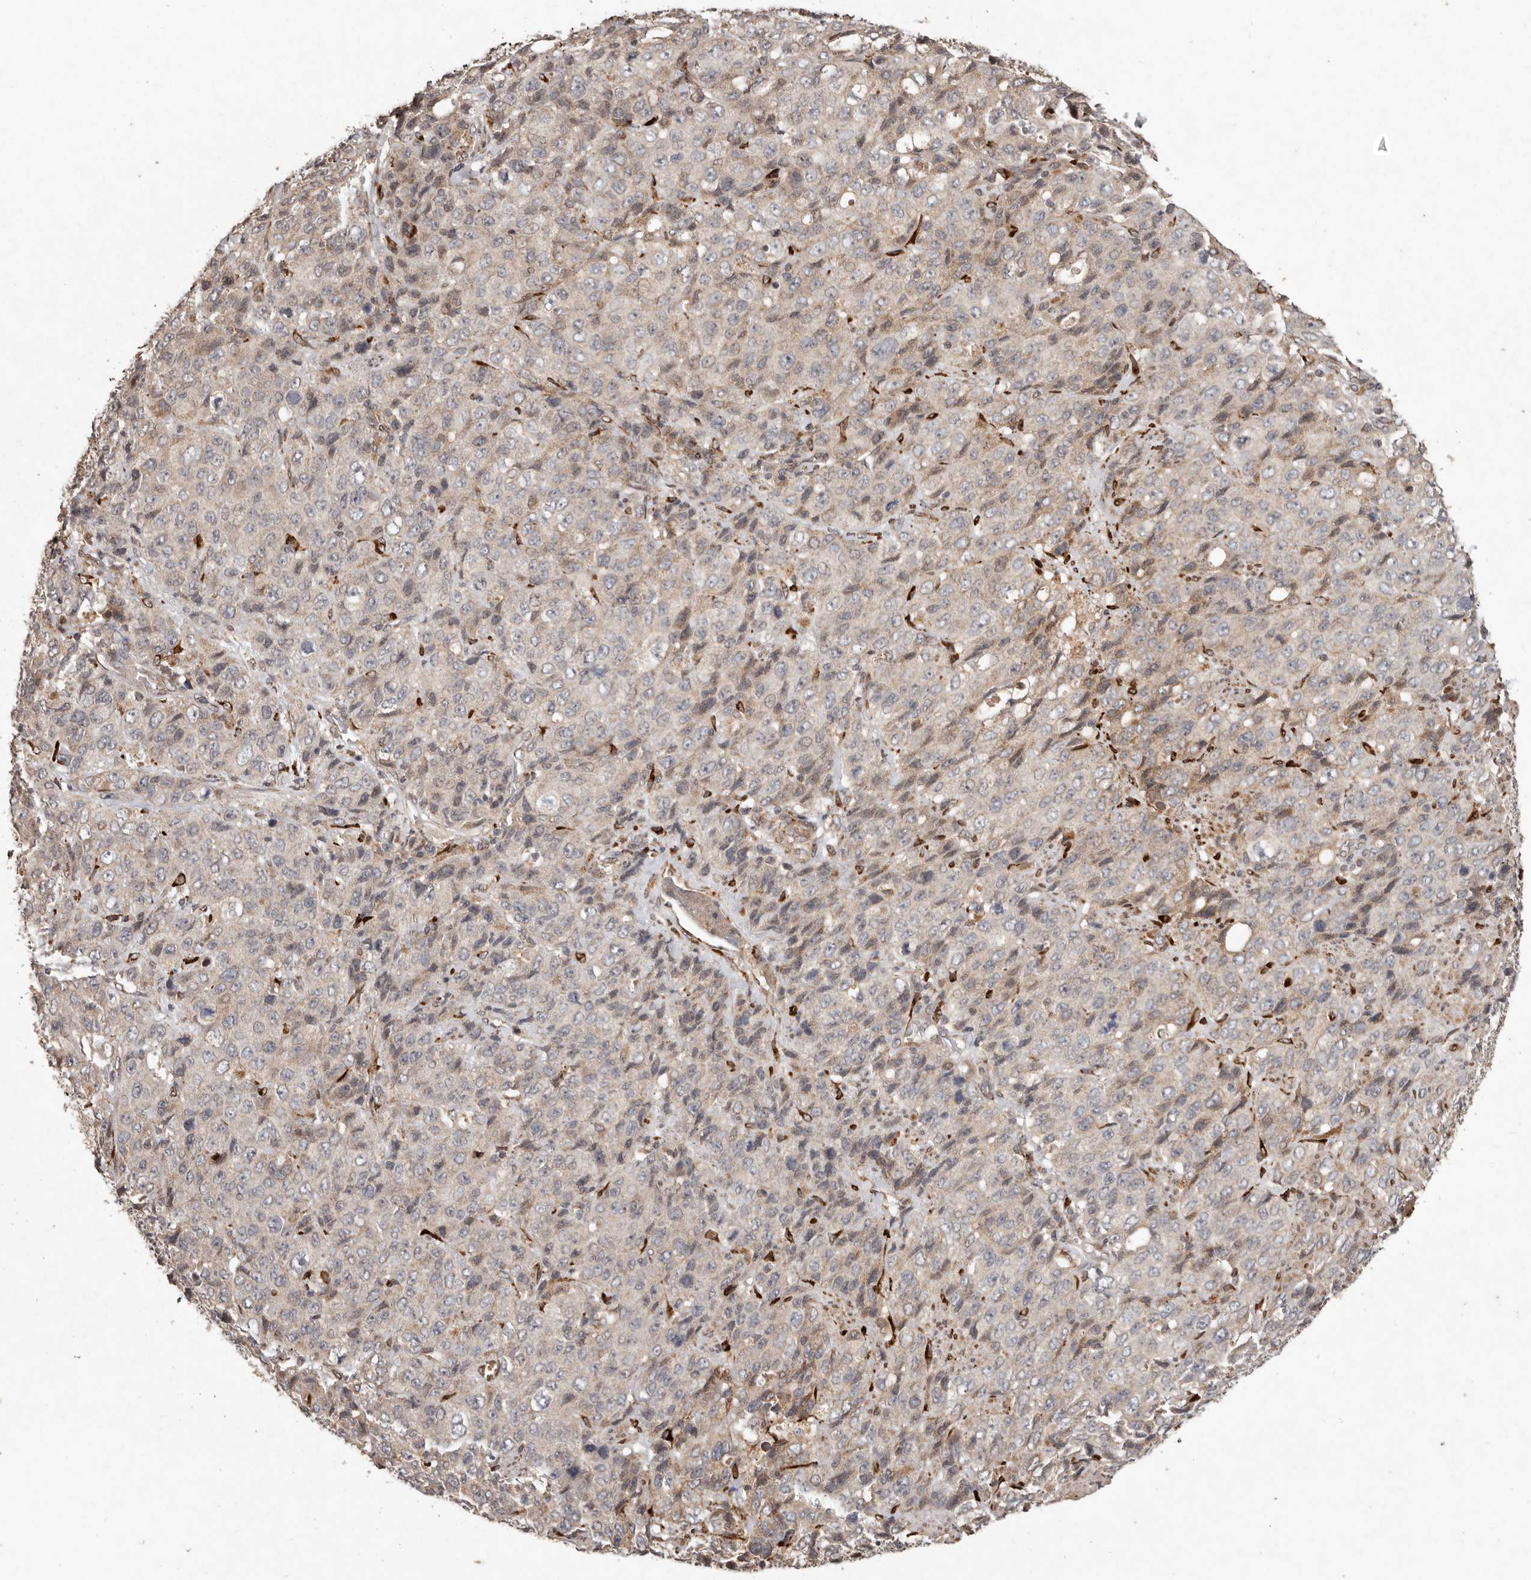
{"staining": {"intensity": "weak", "quantity": "25%-75%", "location": "cytoplasmic/membranous"}, "tissue": "stomach cancer", "cell_type": "Tumor cells", "image_type": "cancer", "snomed": [{"axis": "morphology", "description": "Adenocarcinoma, NOS"}, {"axis": "topography", "description": "Stomach"}], "caption": "High-magnification brightfield microscopy of stomach cancer stained with DAB (3,3'-diaminobenzidine) (brown) and counterstained with hematoxylin (blue). tumor cells exhibit weak cytoplasmic/membranous expression is present in approximately25%-75% of cells.", "gene": "PLOD2", "patient": {"sex": "male", "age": 48}}